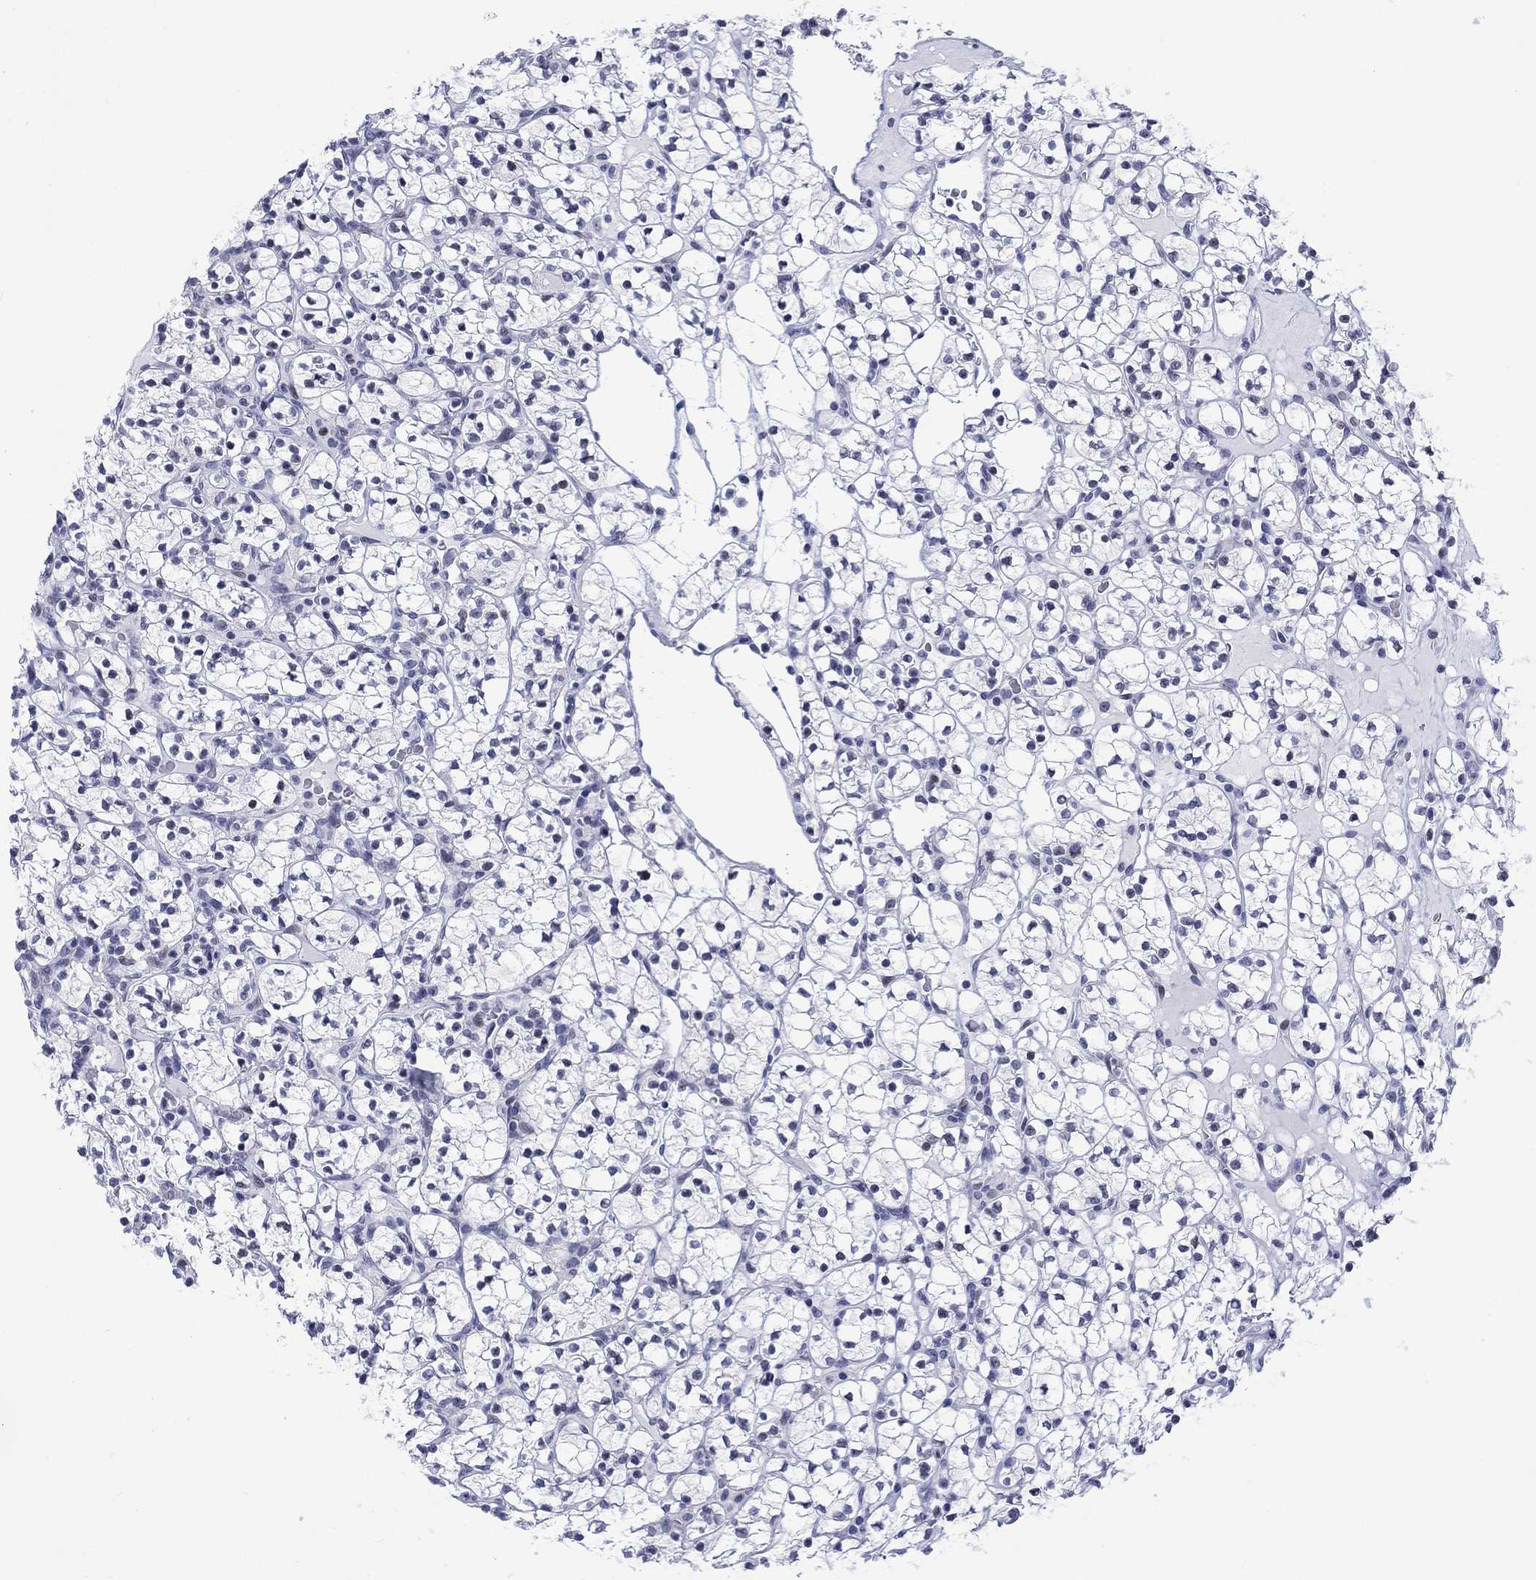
{"staining": {"intensity": "negative", "quantity": "none", "location": "none"}, "tissue": "renal cancer", "cell_type": "Tumor cells", "image_type": "cancer", "snomed": [{"axis": "morphology", "description": "Adenocarcinoma, NOS"}, {"axis": "topography", "description": "Kidney"}], "caption": "Tumor cells are negative for brown protein staining in renal cancer (adenocarcinoma).", "gene": "CDCA2", "patient": {"sex": "female", "age": 89}}